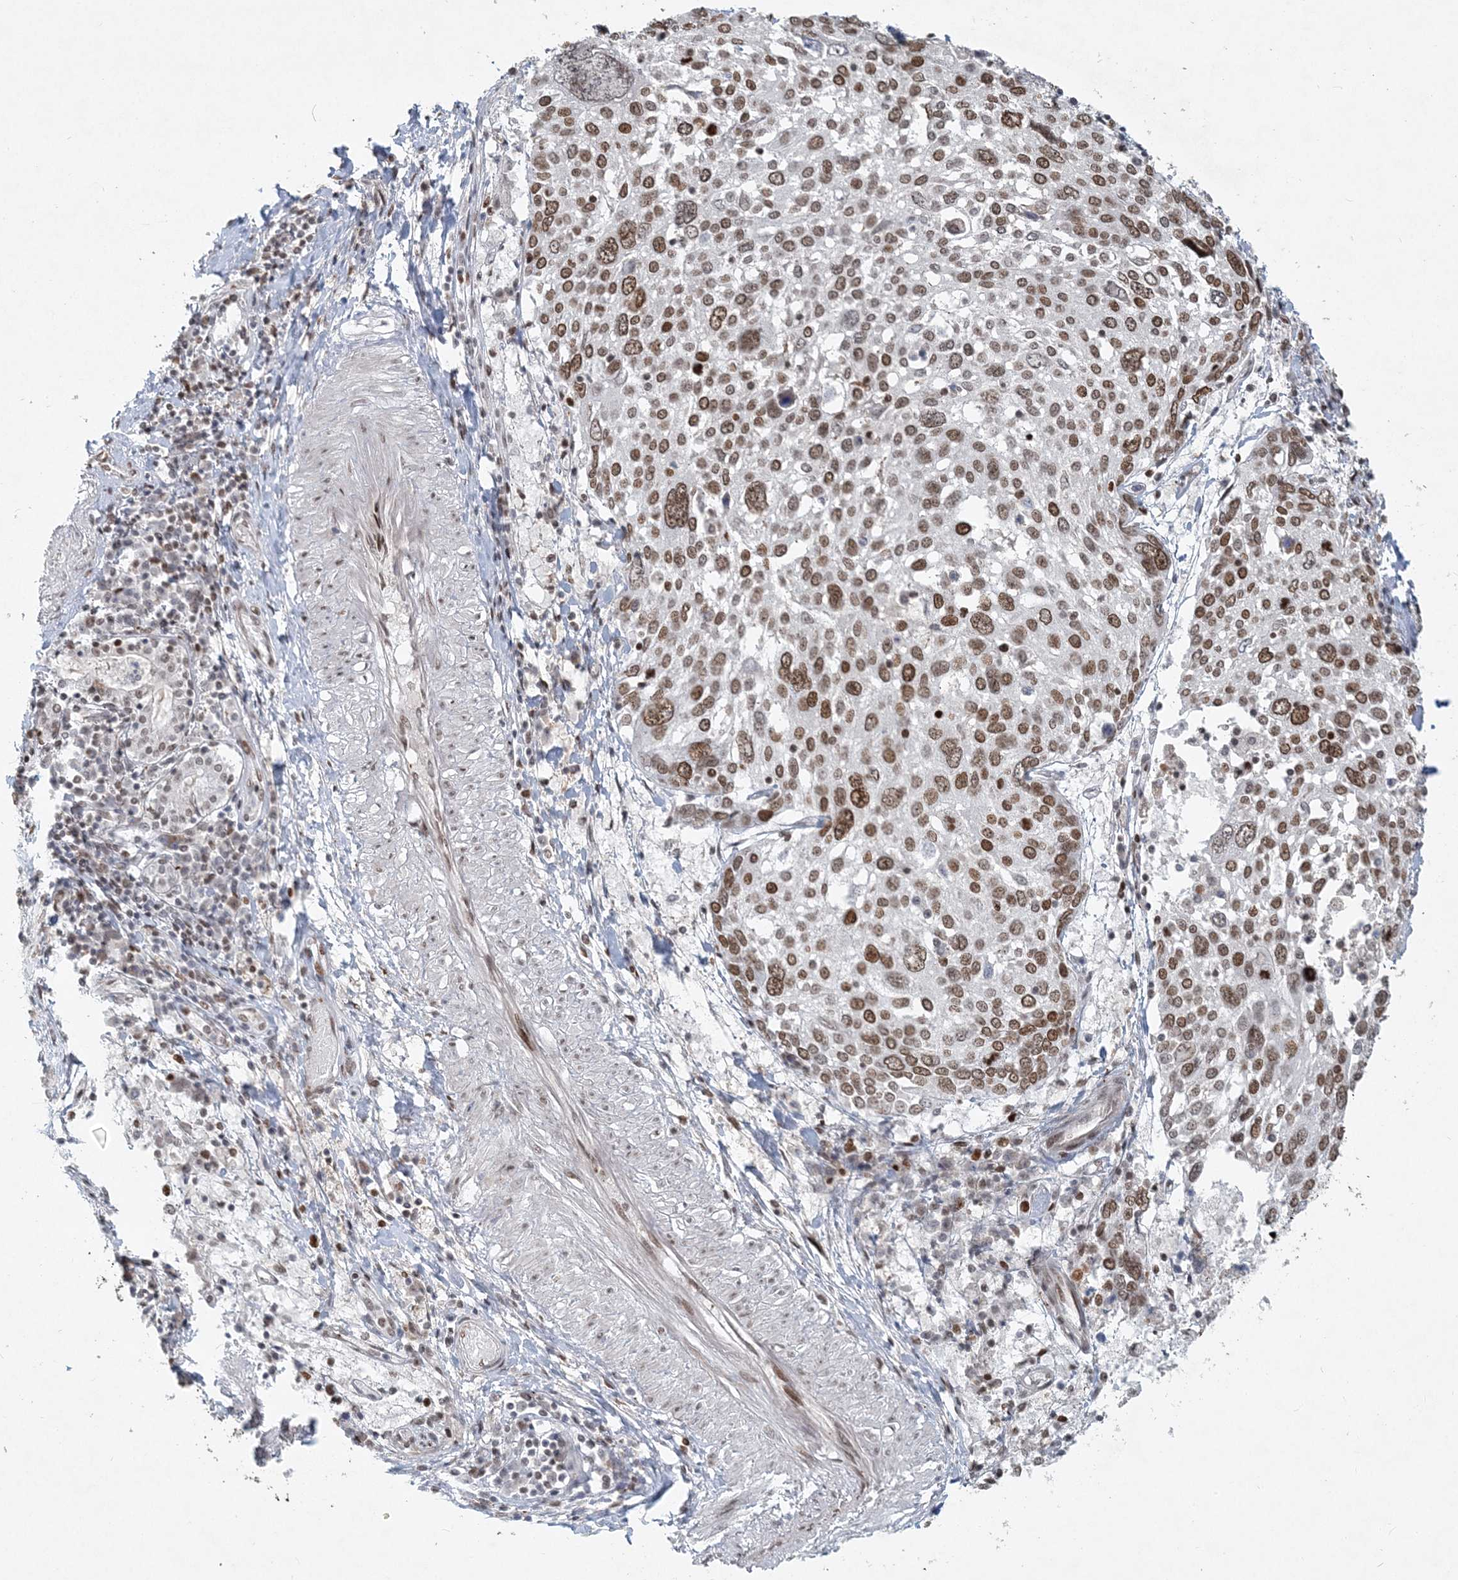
{"staining": {"intensity": "moderate", "quantity": ">75%", "location": "nuclear"}, "tissue": "lung cancer", "cell_type": "Tumor cells", "image_type": "cancer", "snomed": [{"axis": "morphology", "description": "Squamous cell carcinoma, NOS"}, {"axis": "topography", "description": "Lung"}], "caption": "Squamous cell carcinoma (lung) stained with a protein marker shows moderate staining in tumor cells.", "gene": "BAZ1B", "patient": {"sex": "male", "age": 65}}